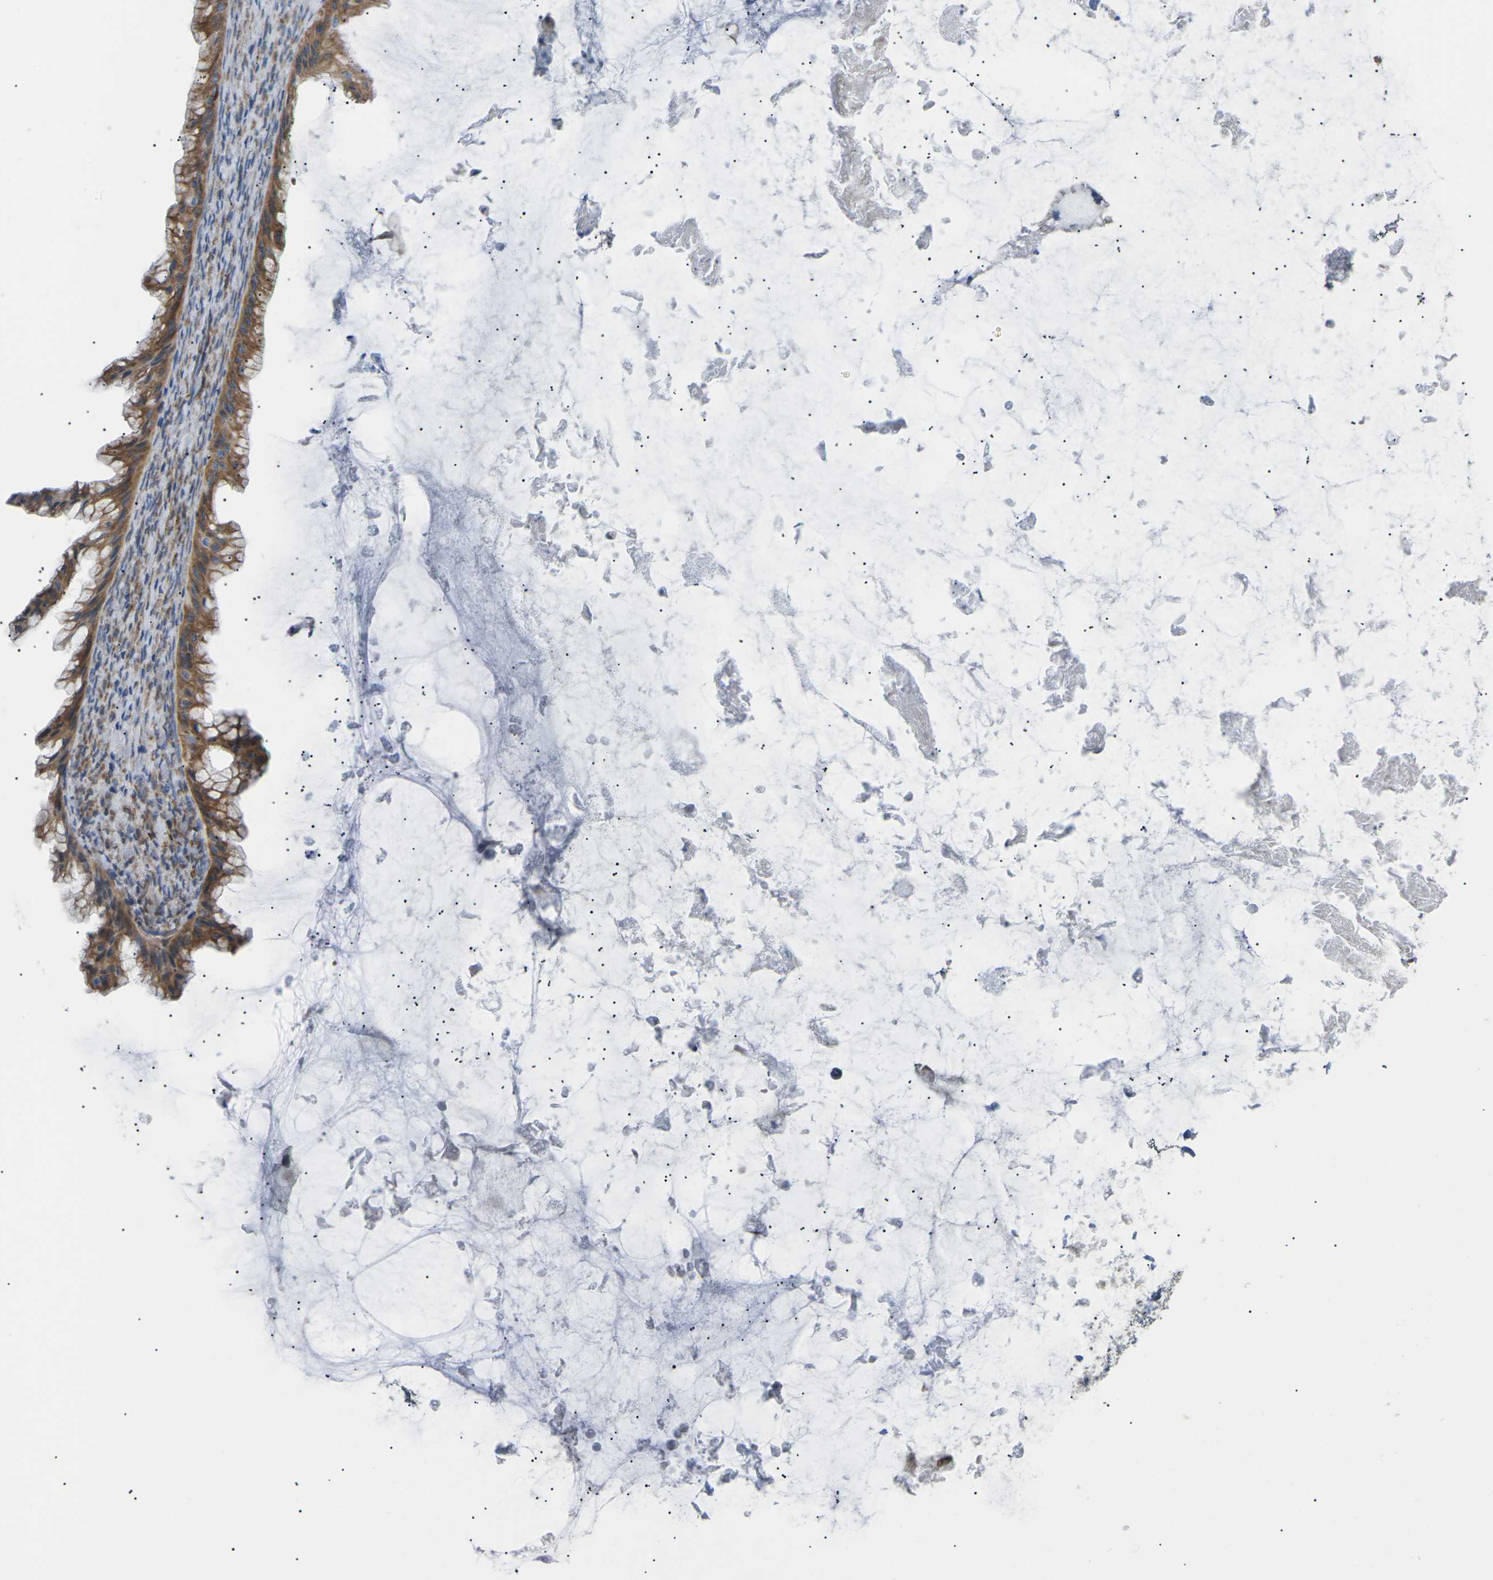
{"staining": {"intensity": "strong", "quantity": ">75%", "location": "cytoplasmic/membranous"}, "tissue": "ovarian cancer", "cell_type": "Tumor cells", "image_type": "cancer", "snomed": [{"axis": "morphology", "description": "Cystadenocarcinoma, mucinous, NOS"}, {"axis": "topography", "description": "Ovary"}], "caption": "A high amount of strong cytoplasmic/membranous positivity is identified in about >75% of tumor cells in ovarian mucinous cystadenocarcinoma tissue.", "gene": "KLHDC8B", "patient": {"sex": "female", "age": 61}}